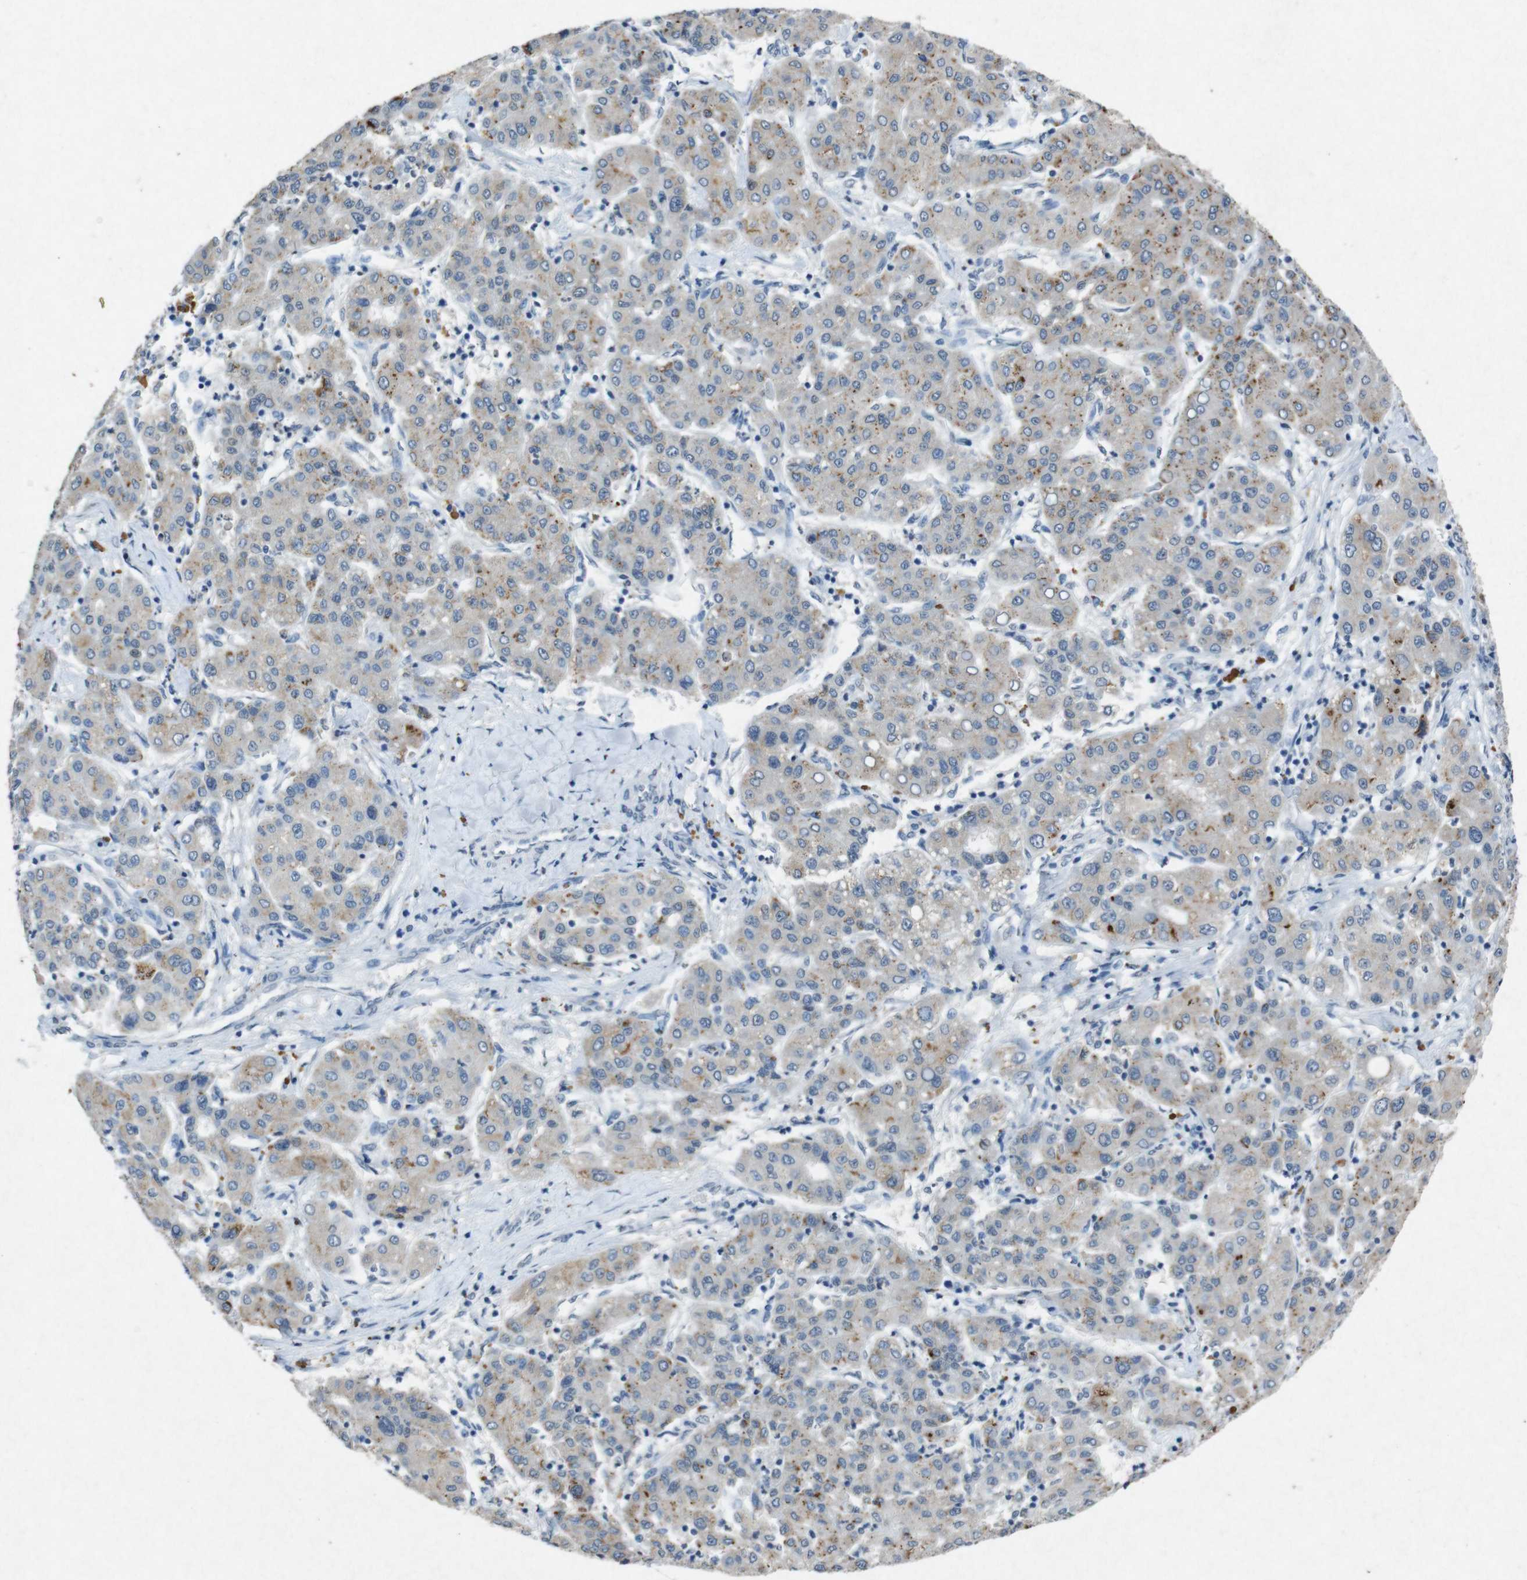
{"staining": {"intensity": "weak", "quantity": "25%-75%", "location": "cytoplasmic/membranous"}, "tissue": "liver cancer", "cell_type": "Tumor cells", "image_type": "cancer", "snomed": [{"axis": "morphology", "description": "Carcinoma, Hepatocellular, NOS"}, {"axis": "topography", "description": "Liver"}], "caption": "Tumor cells show low levels of weak cytoplasmic/membranous expression in approximately 25%-75% of cells in human liver cancer.", "gene": "STBD1", "patient": {"sex": "male", "age": 65}}